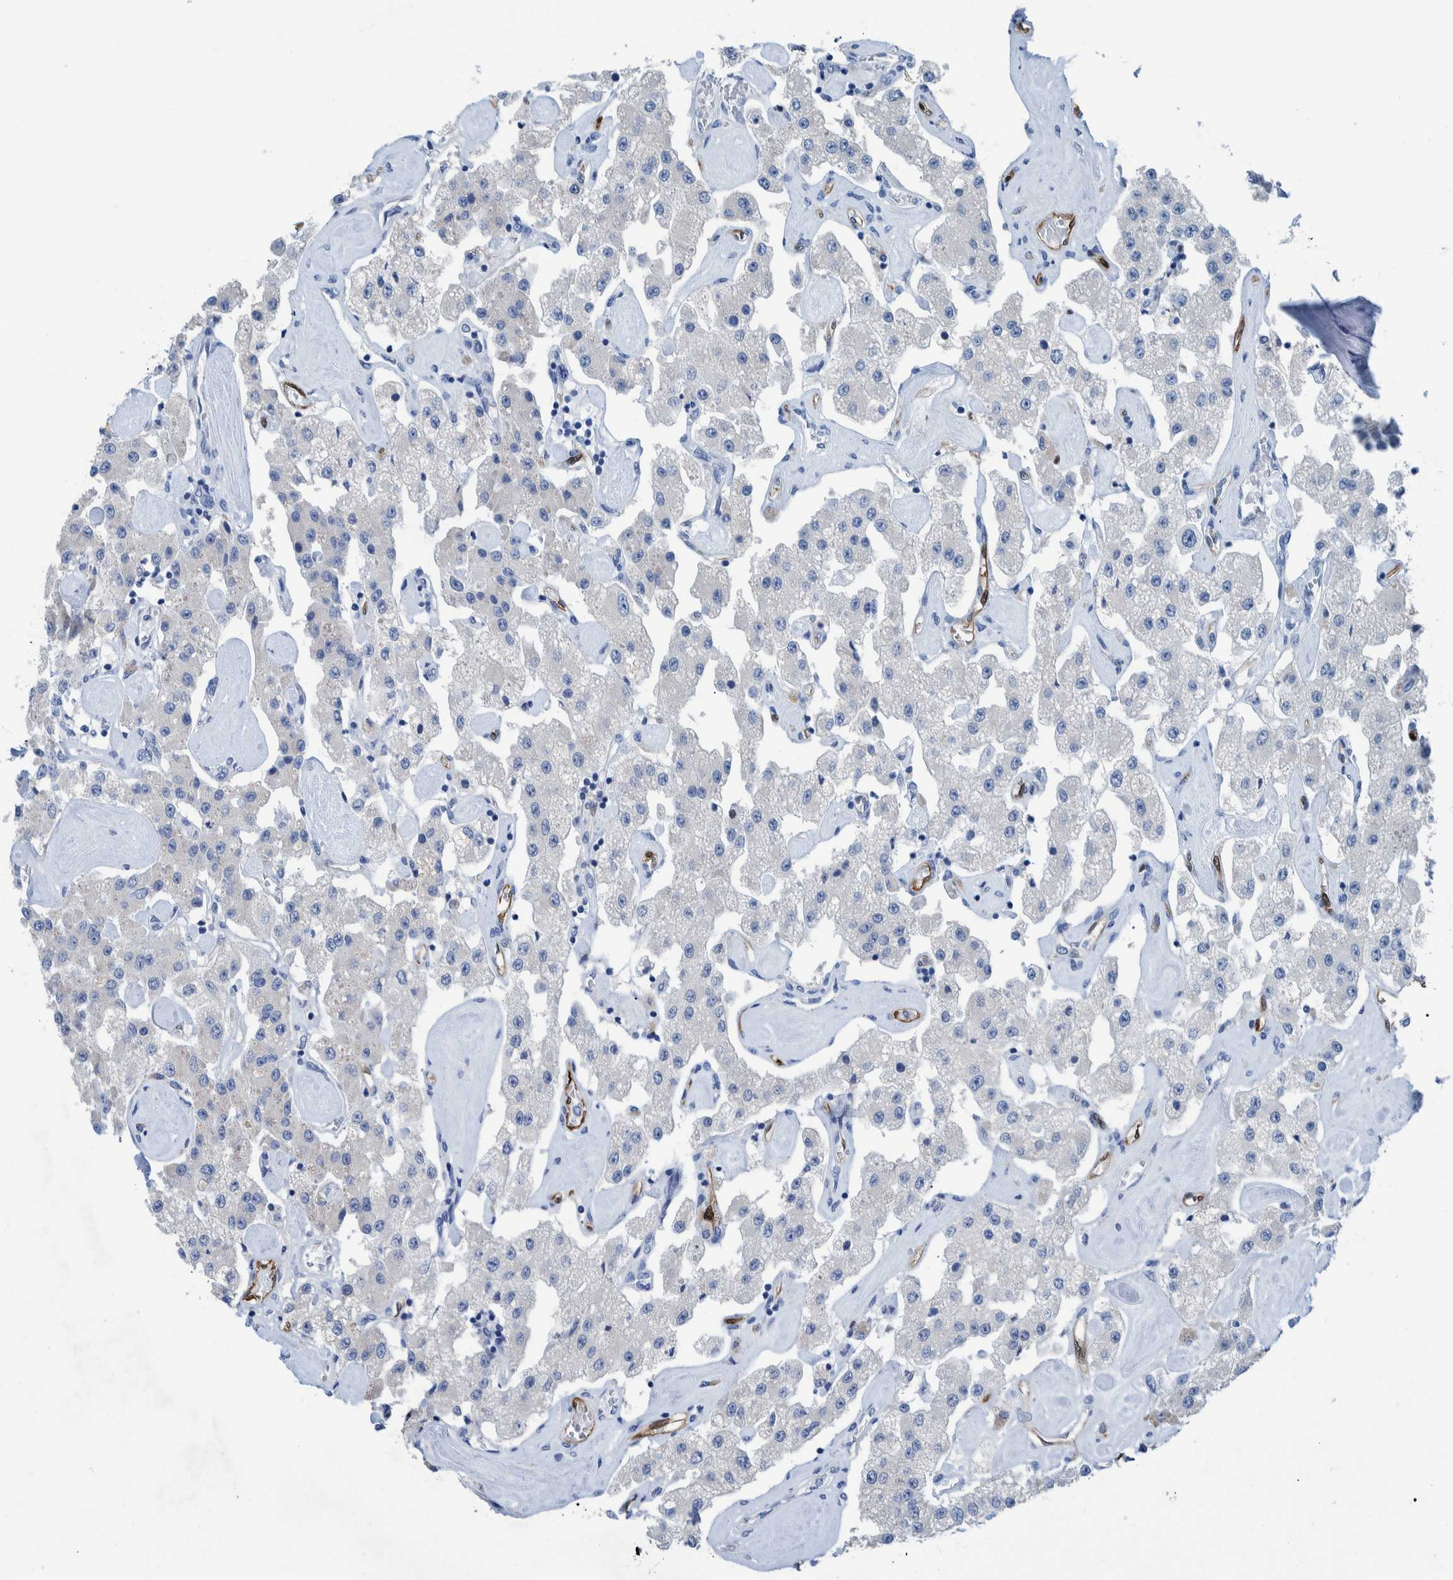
{"staining": {"intensity": "negative", "quantity": "none", "location": "none"}, "tissue": "carcinoid", "cell_type": "Tumor cells", "image_type": "cancer", "snomed": [{"axis": "morphology", "description": "Carcinoid, malignant, NOS"}, {"axis": "topography", "description": "Pancreas"}], "caption": "A photomicrograph of human carcinoid is negative for staining in tumor cells.", "gene": "IDO1", "patient": {"sex": "male", "age": 41}}